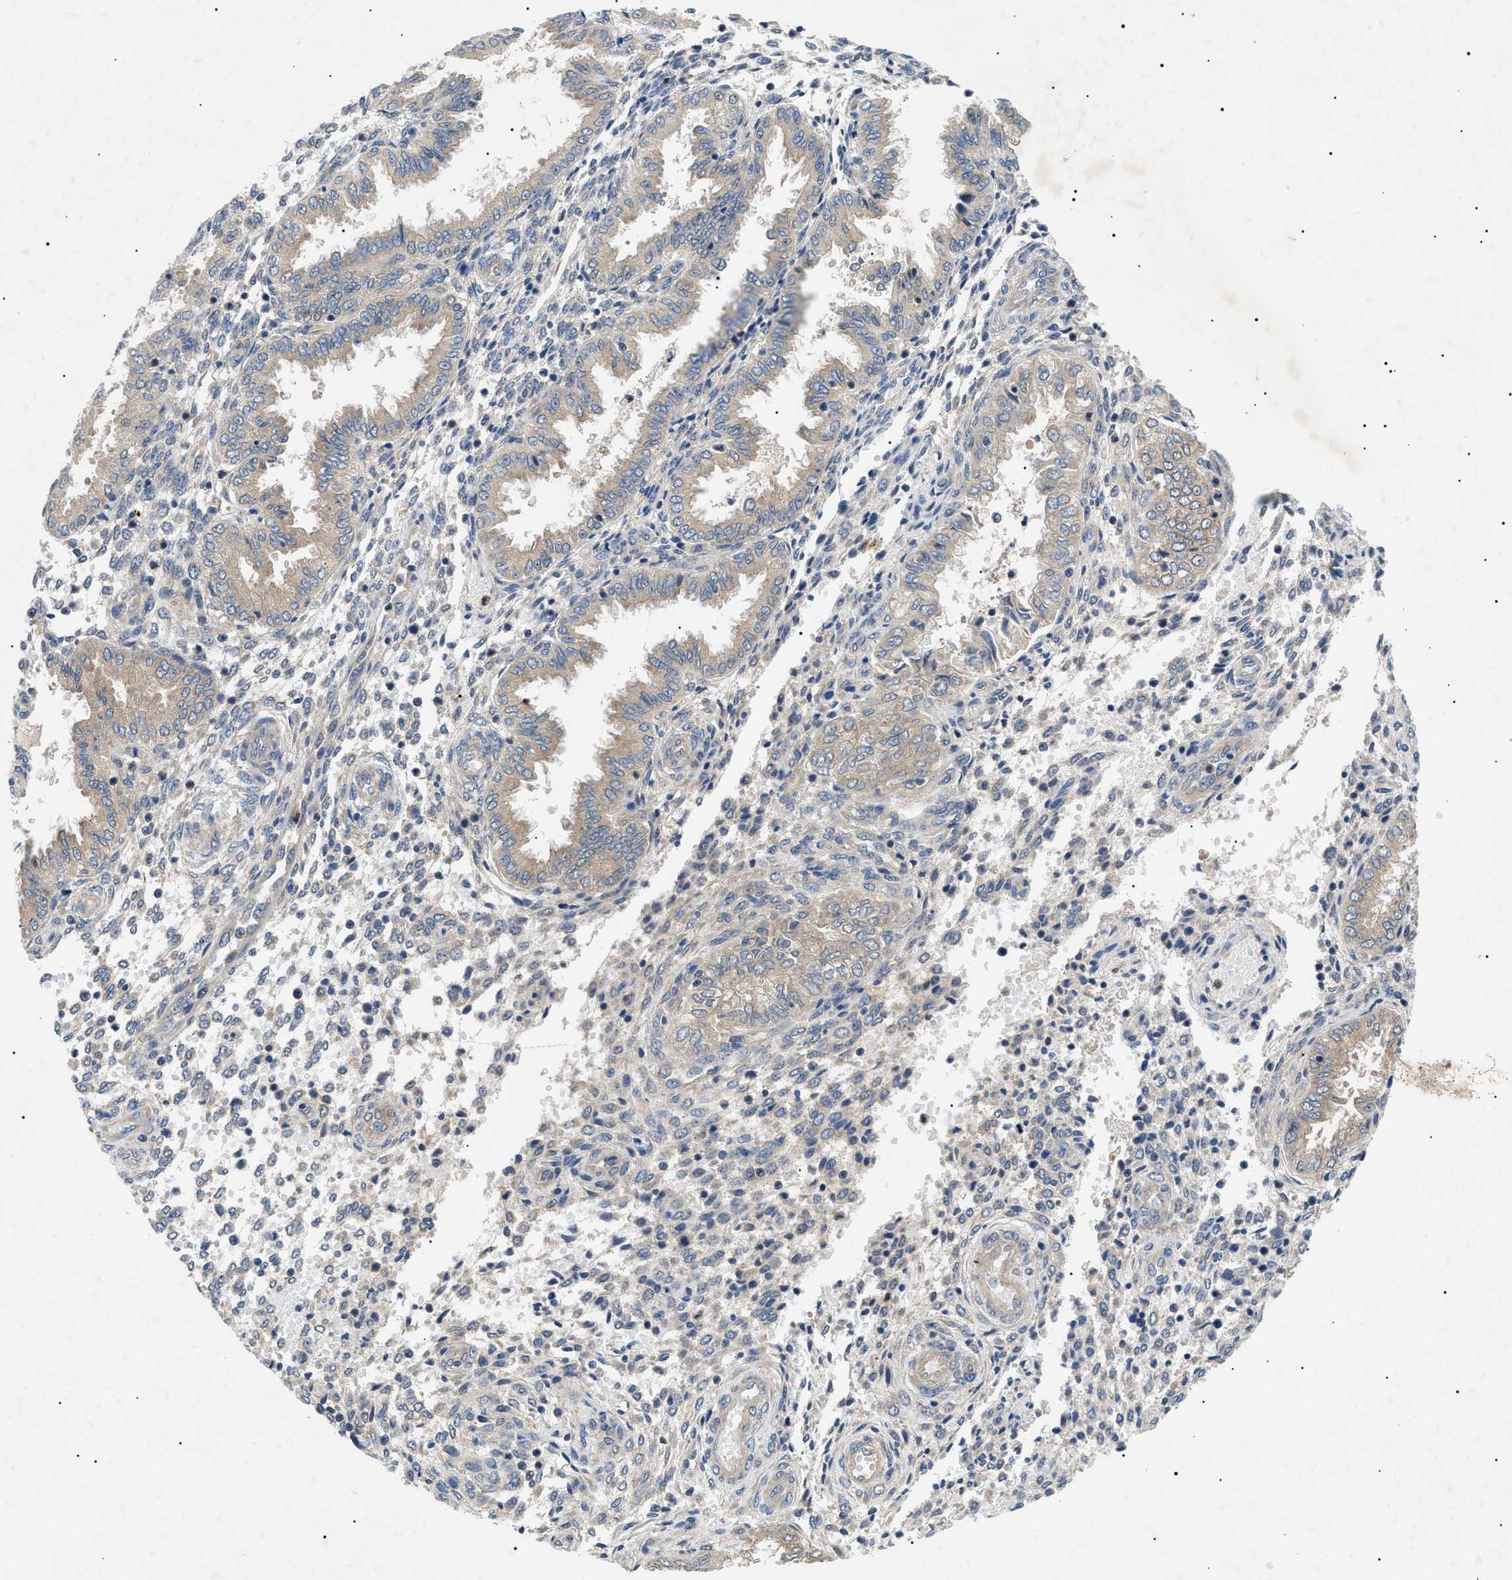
{"staining": {"intensity": "weak", "quantity": "<25%", "location": "cytoplasmic/membranous"}, "tissue": "endometrium", "cell_type": "Cells in endometrial stroma", "image_type": "normal", "snomed": [{"axis": "morphology", "description": "Normal tissue, NOS"}, {"axis": "topography", "description": "Endometrium"}], "caption": "DAB immunohistochemical staining of benign endometrium demonstrates no significant staining in cells in endometrial stroma. (DAB (3,3'-diaminobenzidine) immunohistochemistry visualized using brightfield microscopy, high magnification).", "gene": "RIPK1", "patient": {"sex": "female", "age": 33}}